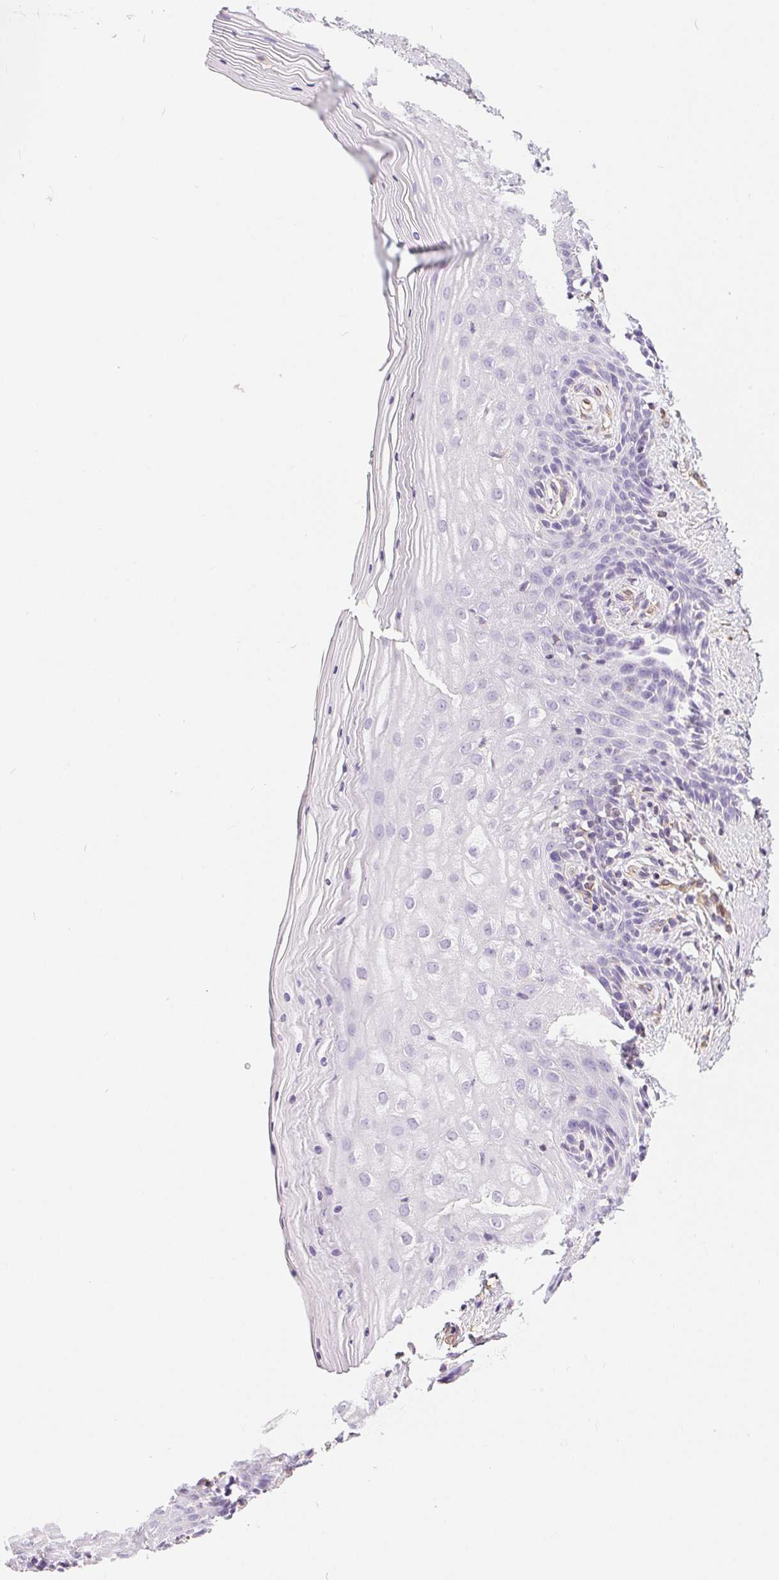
{"staining": {"intensity": "negative", "quantity": "none", "location": "none"}, "tissue": "vagina", "cell_type": "Squamous epithelial cells", "image_type": "normal", "snomed": [{"axis": "morphology", "description": "Normal tissue, NOS"}, {"axis": "topography", "description": "Vagina"}], "caption": "Immunohistochemistry (IHC) photomicrograph of benign vagina: vagina stained with DAB reveals no significant protein positivity in squamous epithelial cells. (Stains: DAB (3,3'-diaminobenzidine) immunohistochemistry (IHC) with hematoxylin counter stain, Microscopy: brightfield microscopy at high magnification).", "gene": "GFAP", "patient": {"sex": "female", "age": 45}}